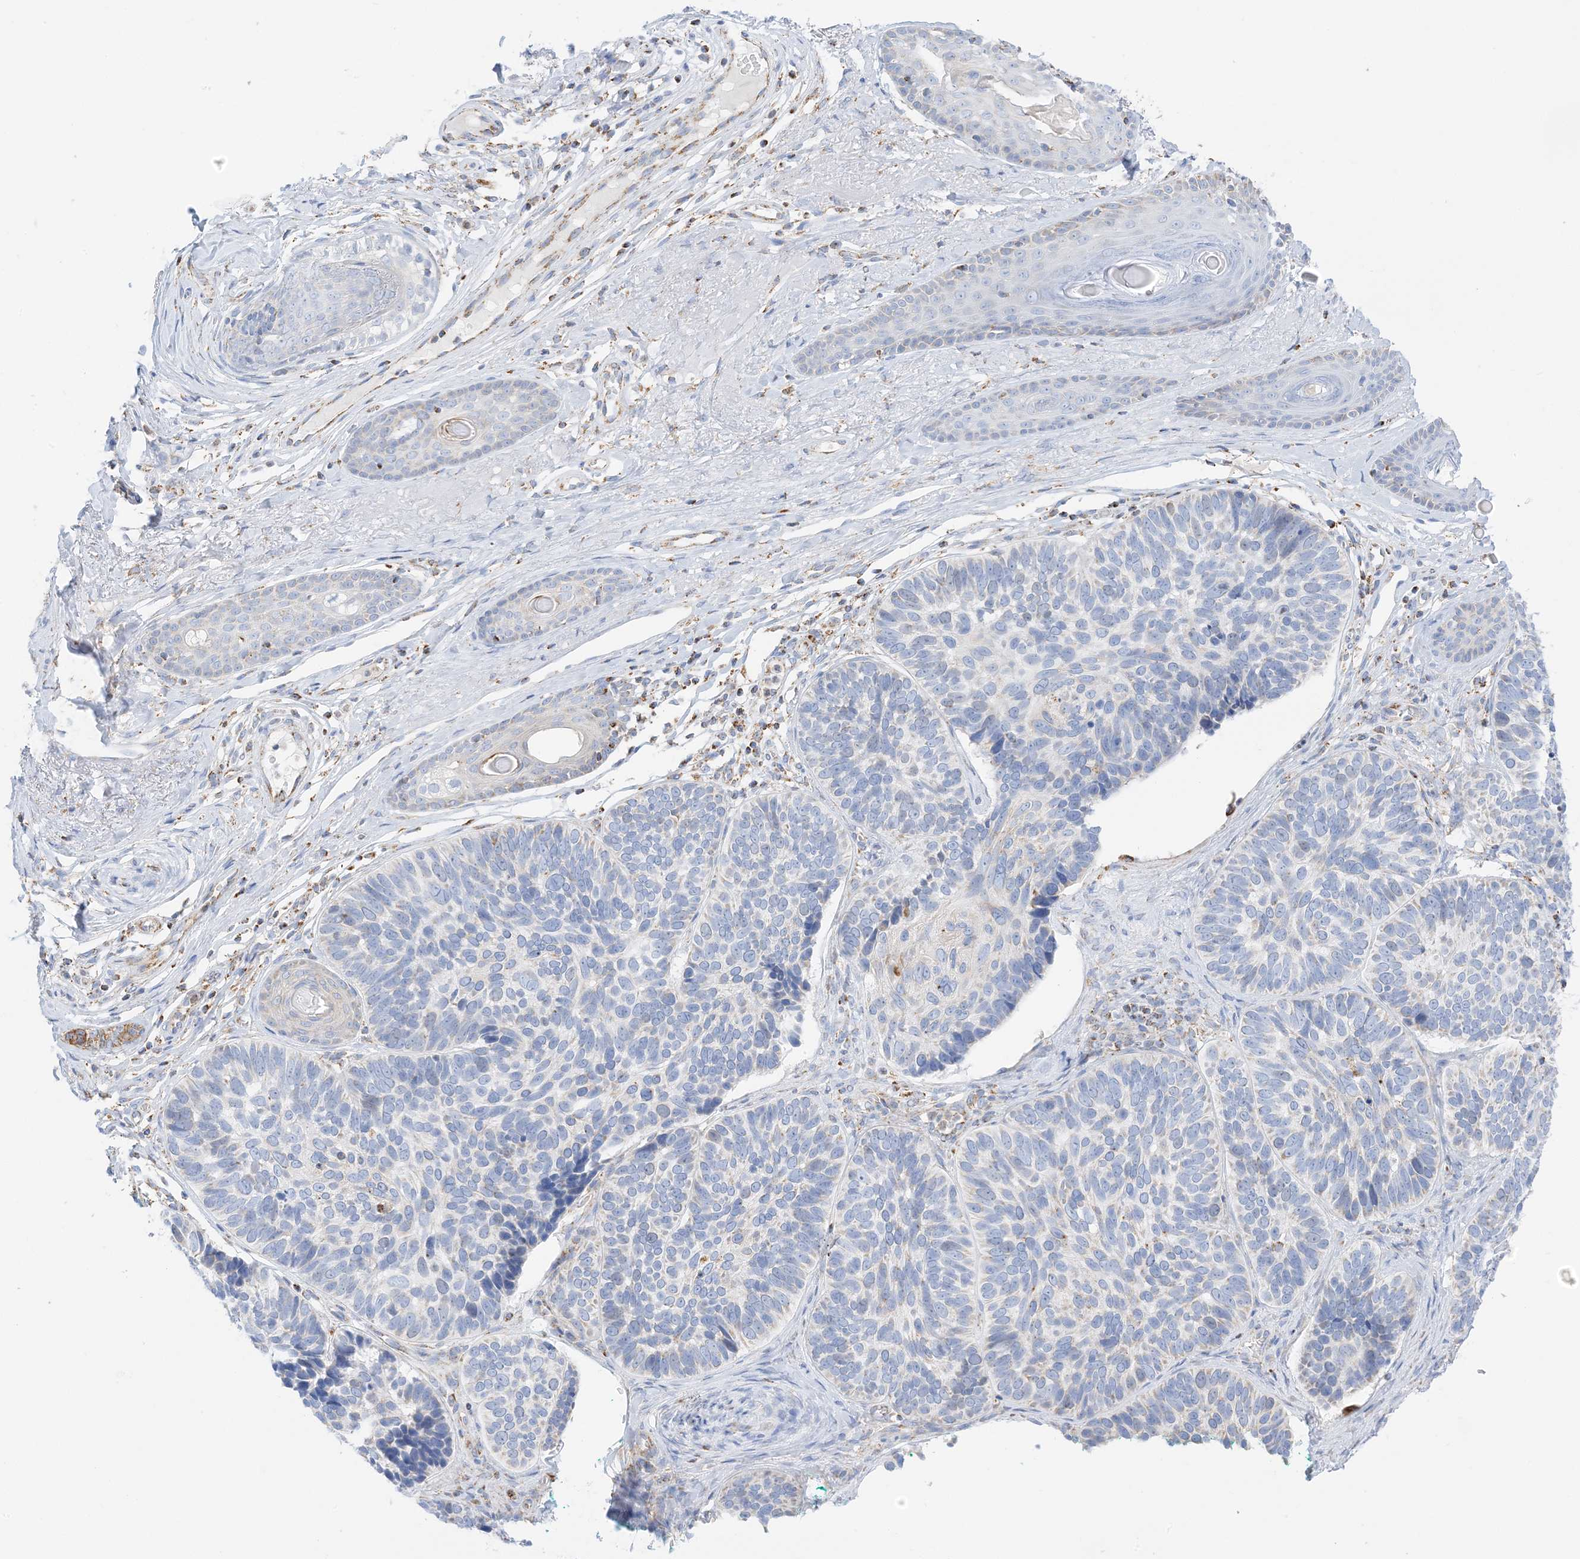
{"staining": {"intensity": "weak", "quantity": "<25%", "location": "cytoplasmic/membranous"}, "tissue": "skin cancer", "cell_type": "Tumor cells", "image_type": "cancer", "snomed": [{"axis": "morphology", "description": "Basal cell carcinoma"}, {"axis": "topography", "description": "Skin"}], "caption": "DAB (3,3'-diaminobenzidine) immunohistochemical staining of skin cancer exhibits no significant positivity in tumor cells.", "gene": "CAPN13", "patient": {"sex": "male", "age": 62}}